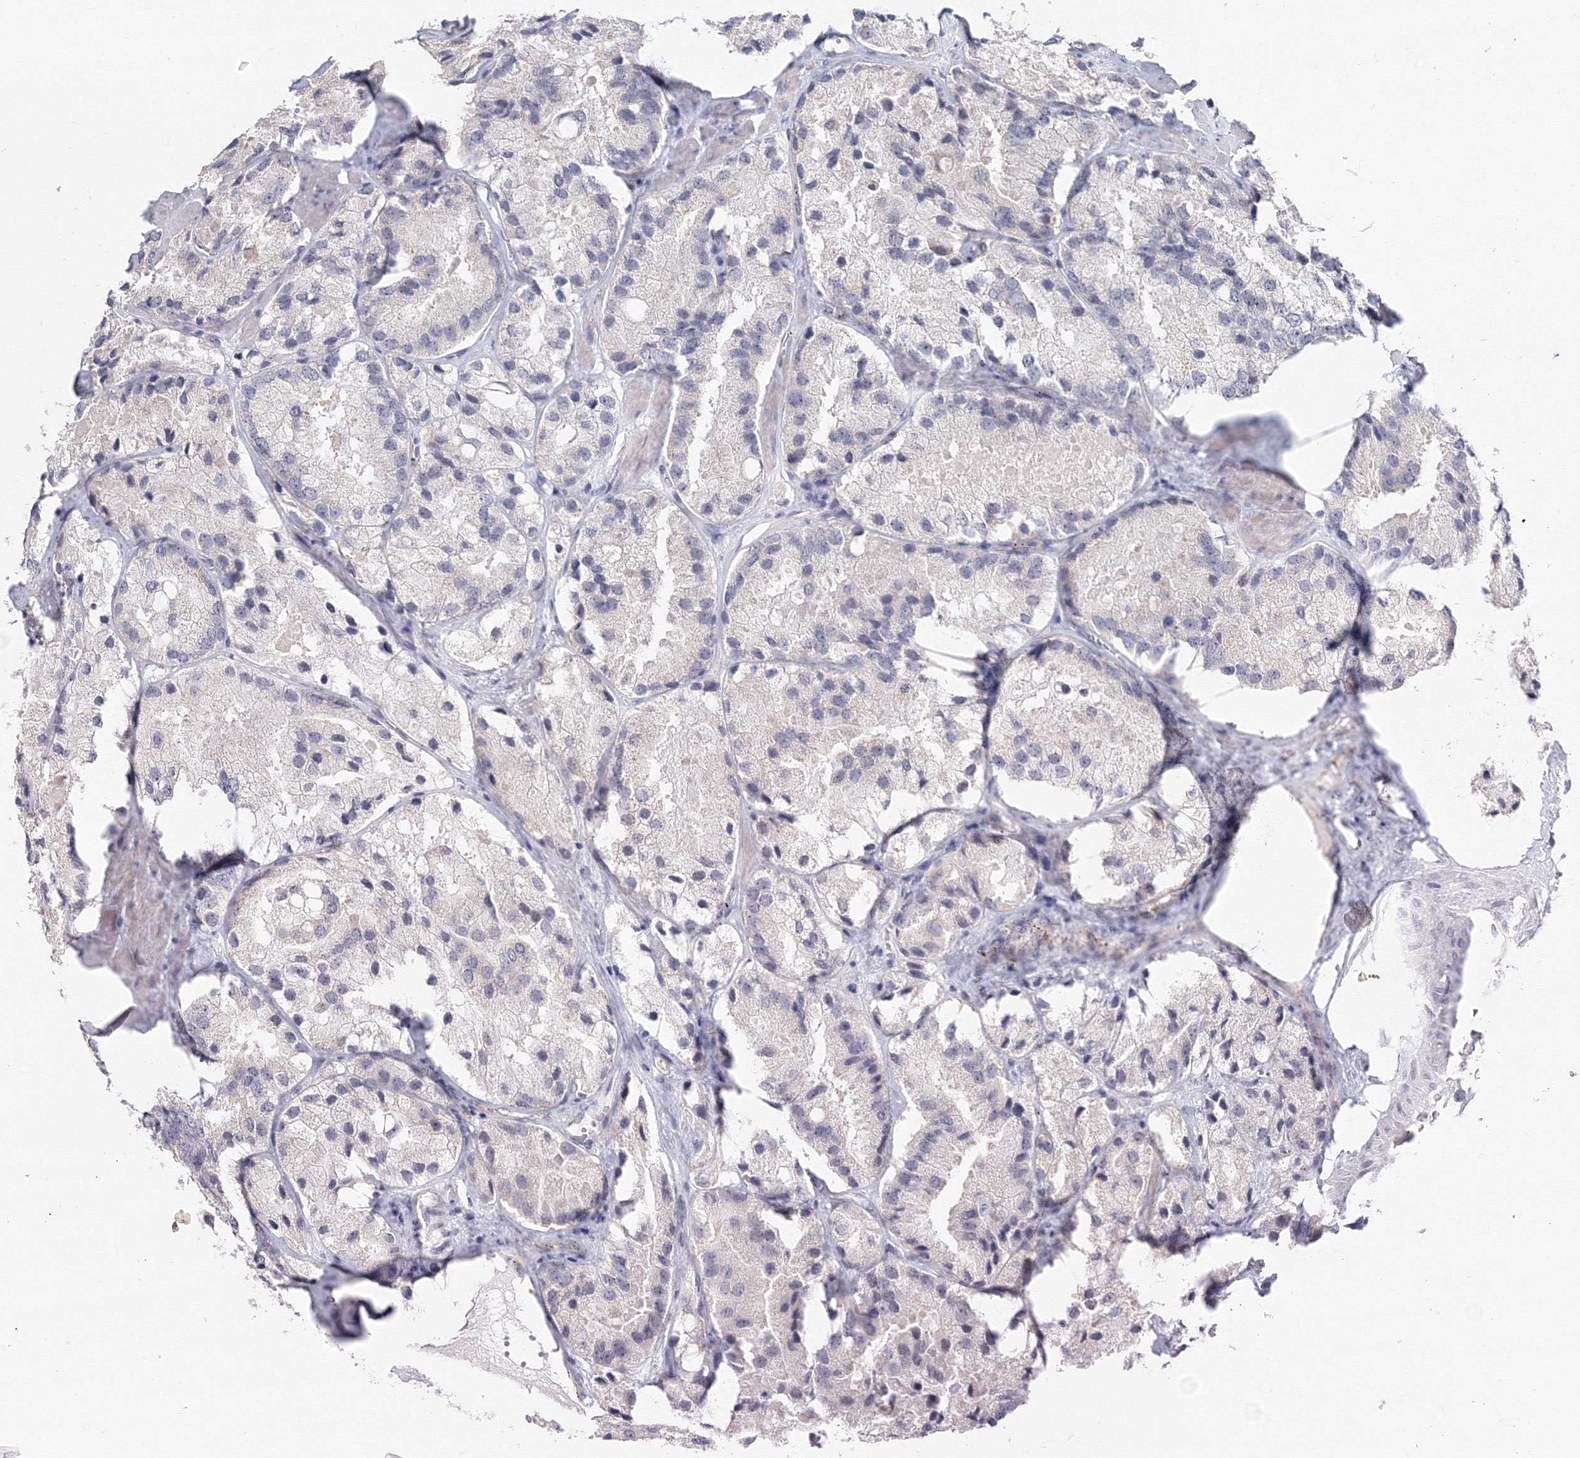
{"staining": {"intensity": "negative", "quantity": "none", "location": "none"}, "tissue": "prostate cancer", "cell_type": "Tumor cells", "image_type": "cancer", "snomed": [{"axis": "morphology", "description": "Adenocarcinoma, High grade"}, {"axis": "topography", "description": "Prostate"}], "caption": "This micrograph is of prostate cancer (high-grade adenocarcinoma) stained with IHC to label a protein in brown with the nuclei are counter-stained blue. There is no positivity in tumor cells.", "gene": "SLC7A7", "patient": {"sex": "male", "age": 66}}